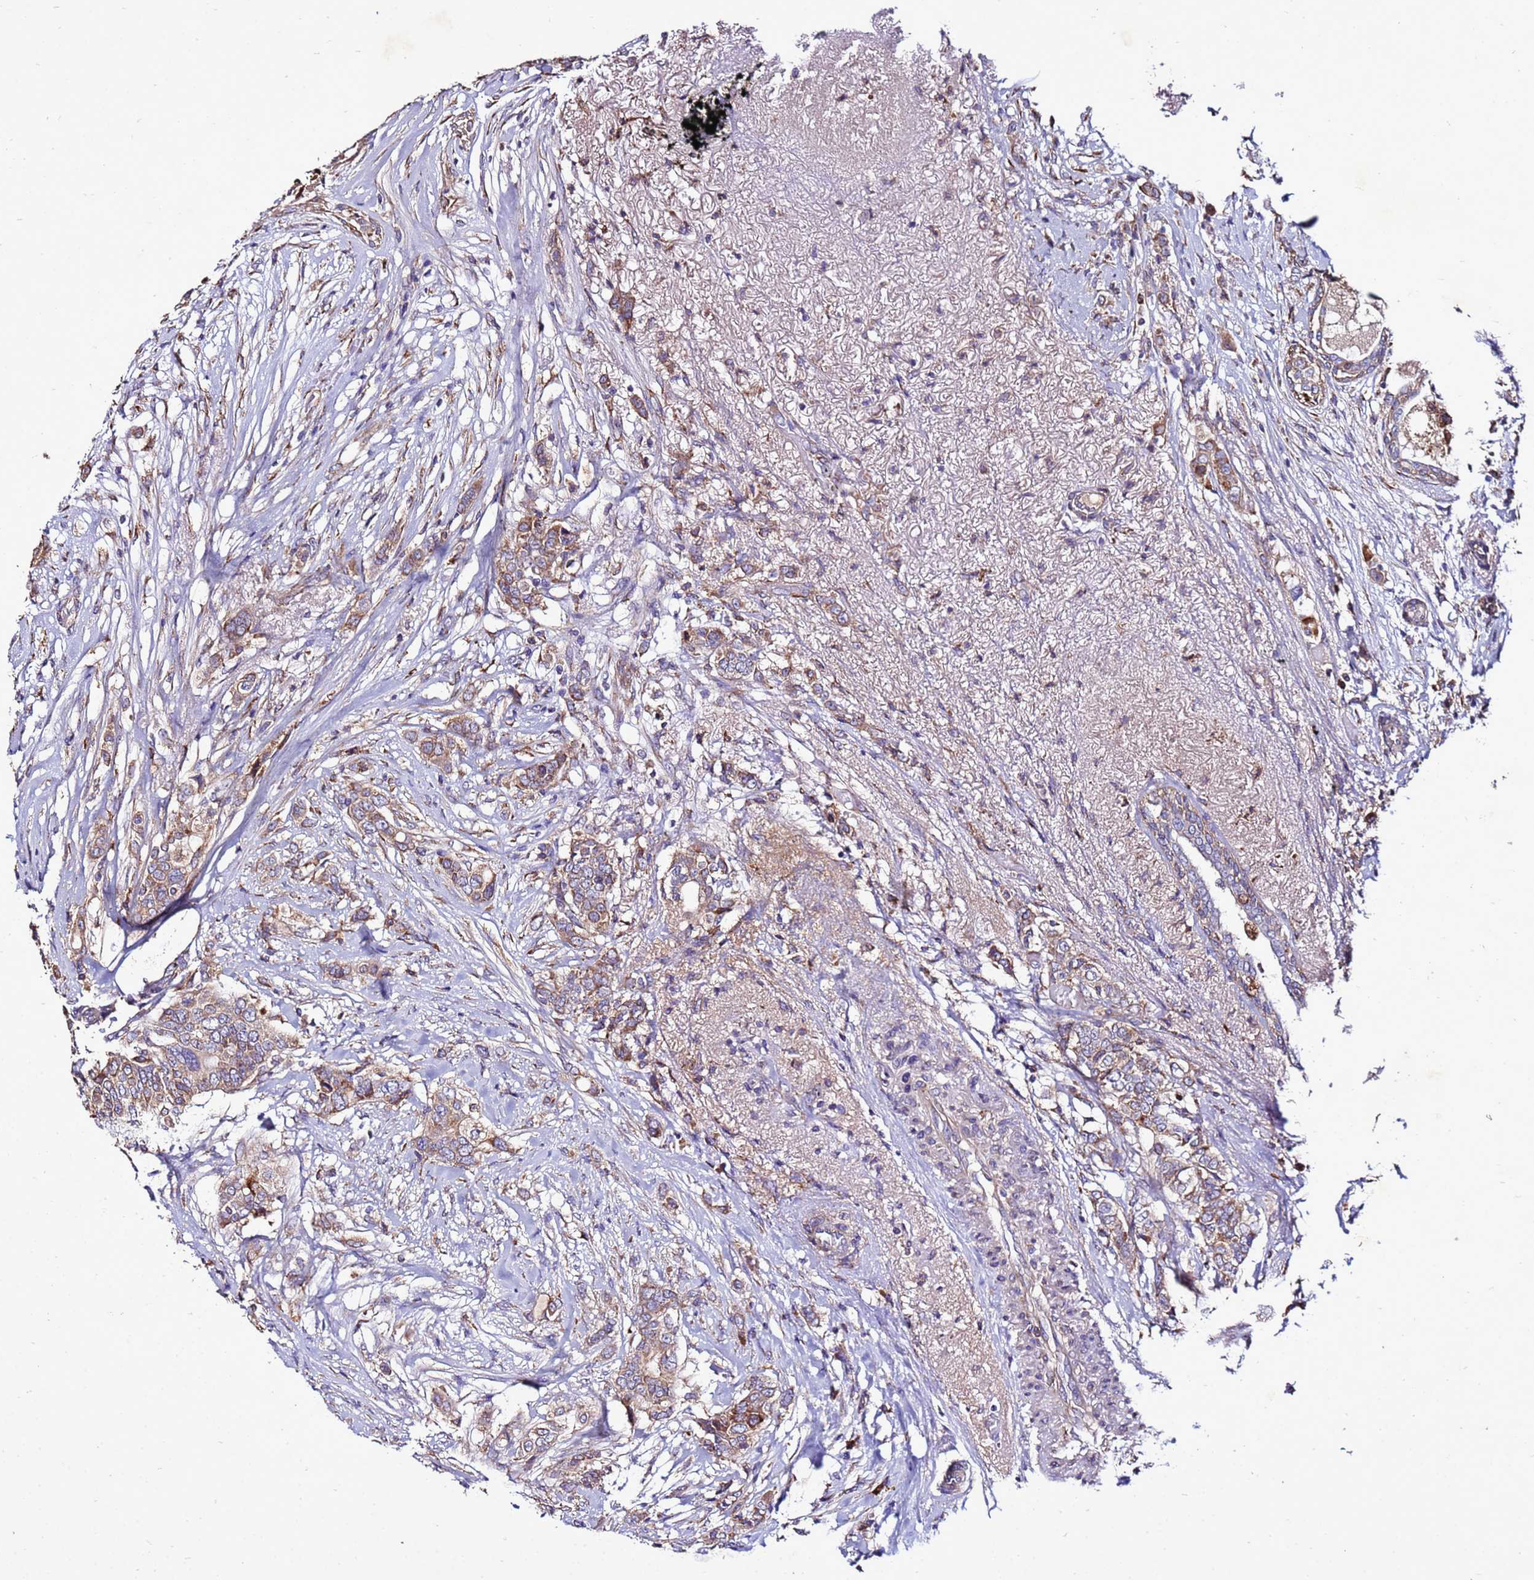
{"staining": {"intensity": "moderate", "quantity": "25%-75%", "location": "cytoplasmic/membranous"}, "tissue": "breast cancer", "cell_type": "Tumor cells", "image_type": "cancer", "snomed": [{"axis": "morphology", "description": "Lobular carcinoma"}, {"axis": "topography", "description": "Breast"}], "caption": "Moderate cytoplasmic/membranous positivity is seen in about 25%-75% of tumor cells in breast cancer (lobular carcinoma).", "gene": "ANTKMT", "patient": {"sex": "female", "age": 51}}